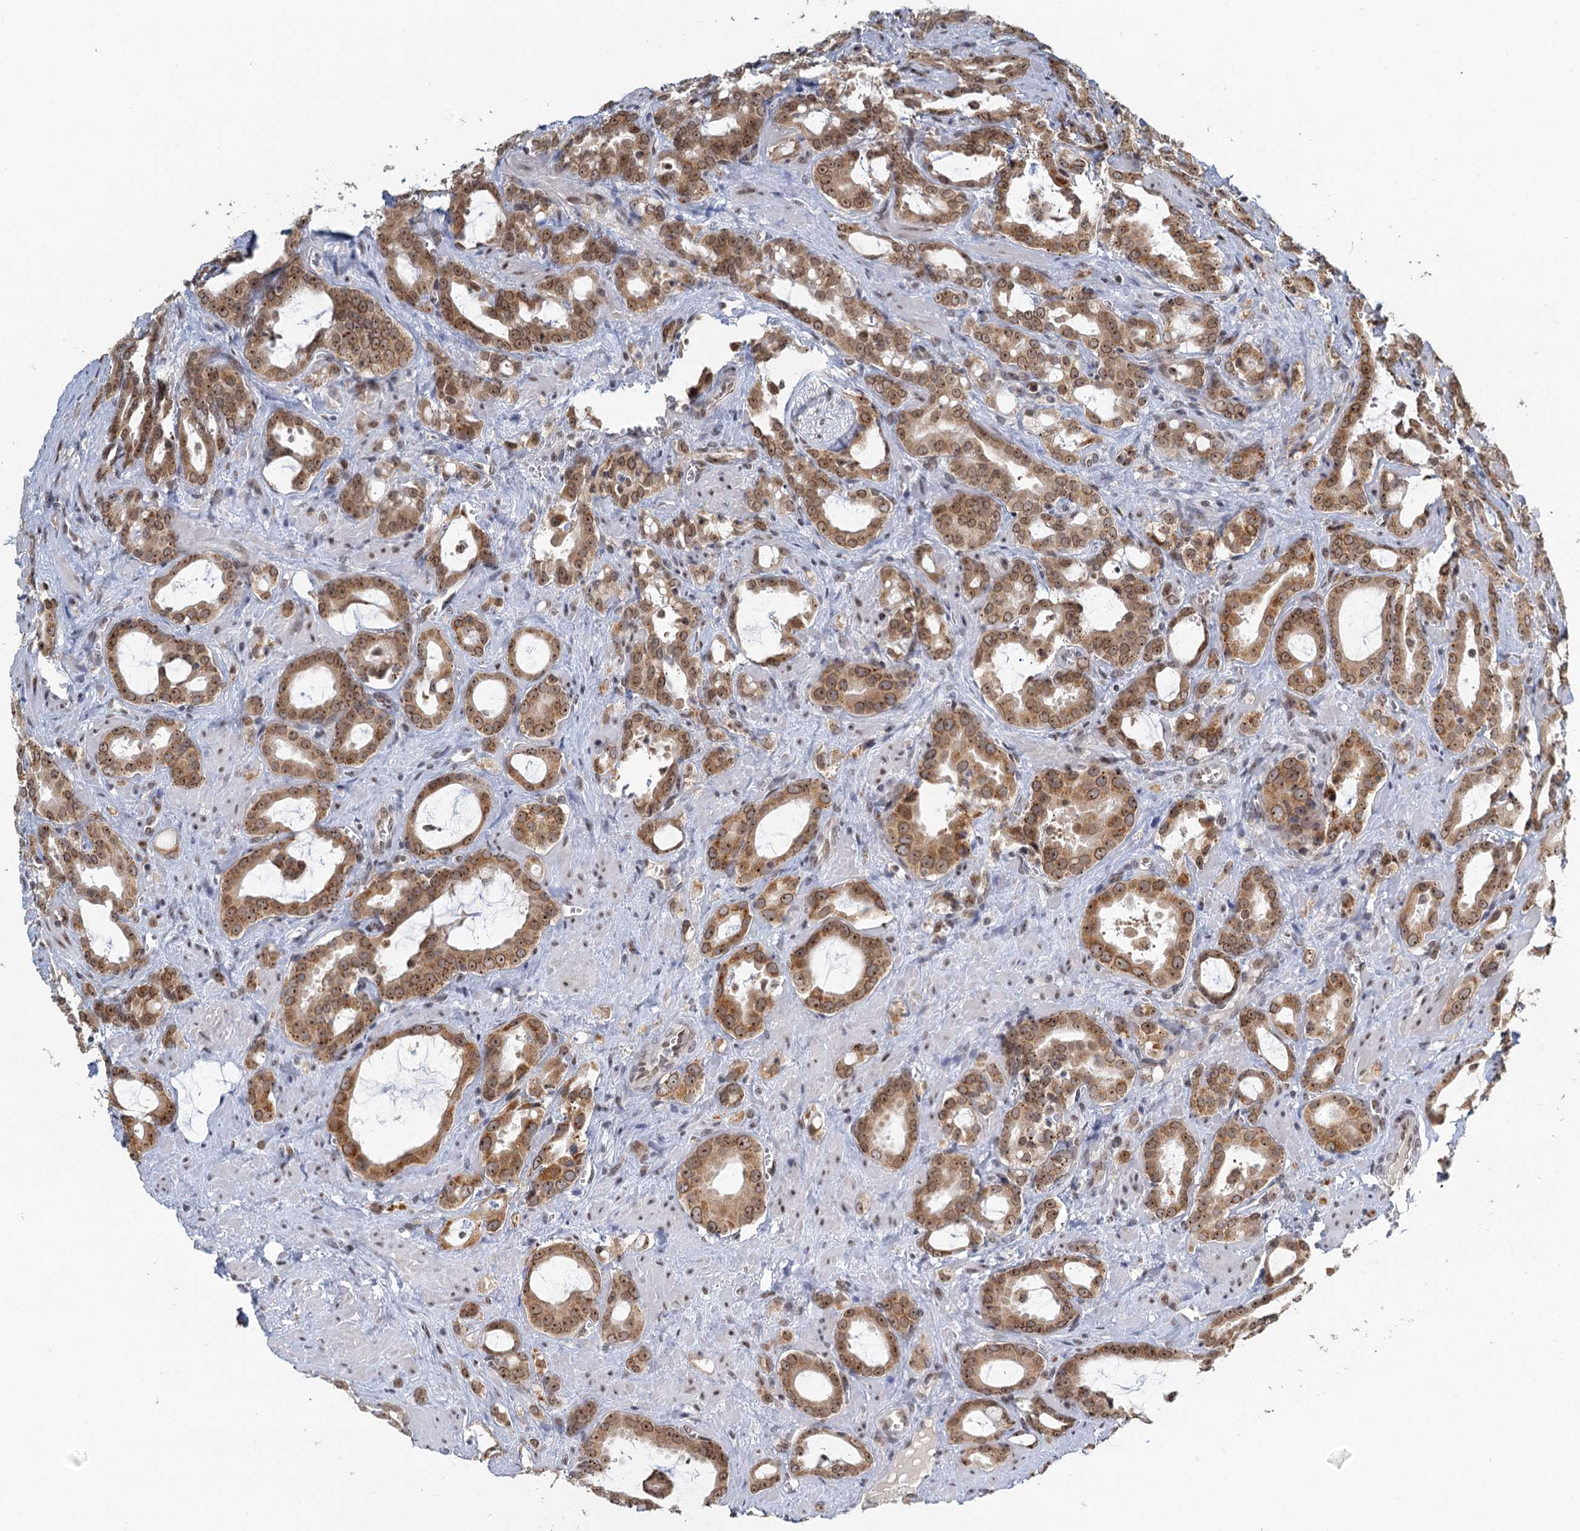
{"staining": {"intensity": "moderate", "quantity": ">75%", "location": "cytoplasmic/membranous,nuclear"}, "tissue": "prostate cancer", "cell_type": "Tumor cells", "image_type": "cancer", "snomed": [{"axis": "morphology", "description": "Adenocarcinoma, High grade"}, {"axis": "topography", "description": "Prostate"}], "caption": "The histopathology image displays a brown stain indicating the presence of a protein in the cytoplasmic/membranous and nuclear of tumor cells in high-grade adenocarcinoma (prostate). (DAB IHC with brightfield microscopy, high magnification).", "gene": "TREX1", "patient": {"sex": "male", "age": 72}}